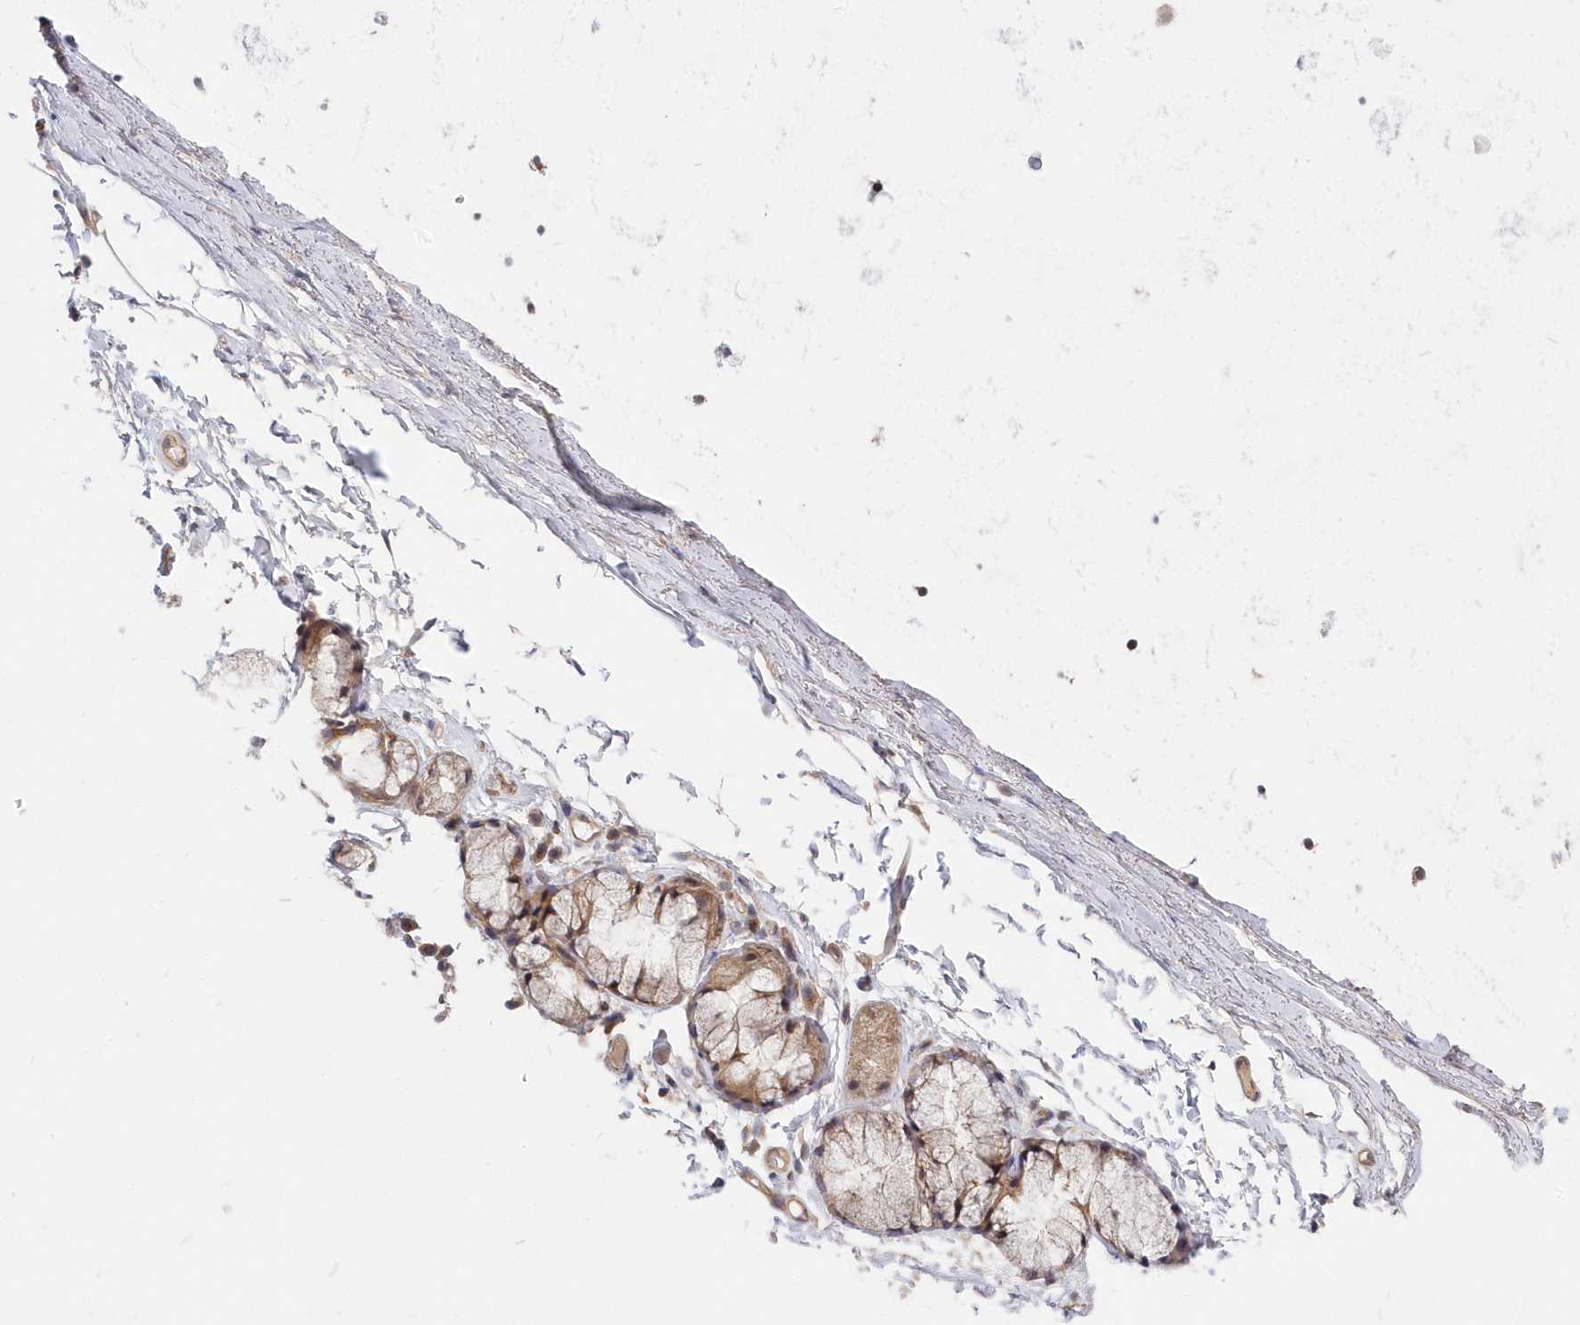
{"staining": {"intensity": "weak", "quantity": "25%-75%", "location": "cytoplasmic/membranous"}, "tissue": "adipose tissue", "cell_type": "Adipocytes", "image_type": "normal", "snomed": [{"axis": "morphology", "description": "Normal tissue, NOS"}, {"axis": "topography", "description": "Cartilage tissue"}, {"axis": "topography", "description": "Bronchus"}], "caption": "A low amount of weak cytoplasmic/membranous expression is appreciated in approximately 25%-75% of adipocytes in normal adipose tissue. (DAB (3,3'-diaminobenzidine) IHC with brightfield microscopy, high magnification).", "gene": "KATNA1", "patient": {"sex": "female", "age": 73}}